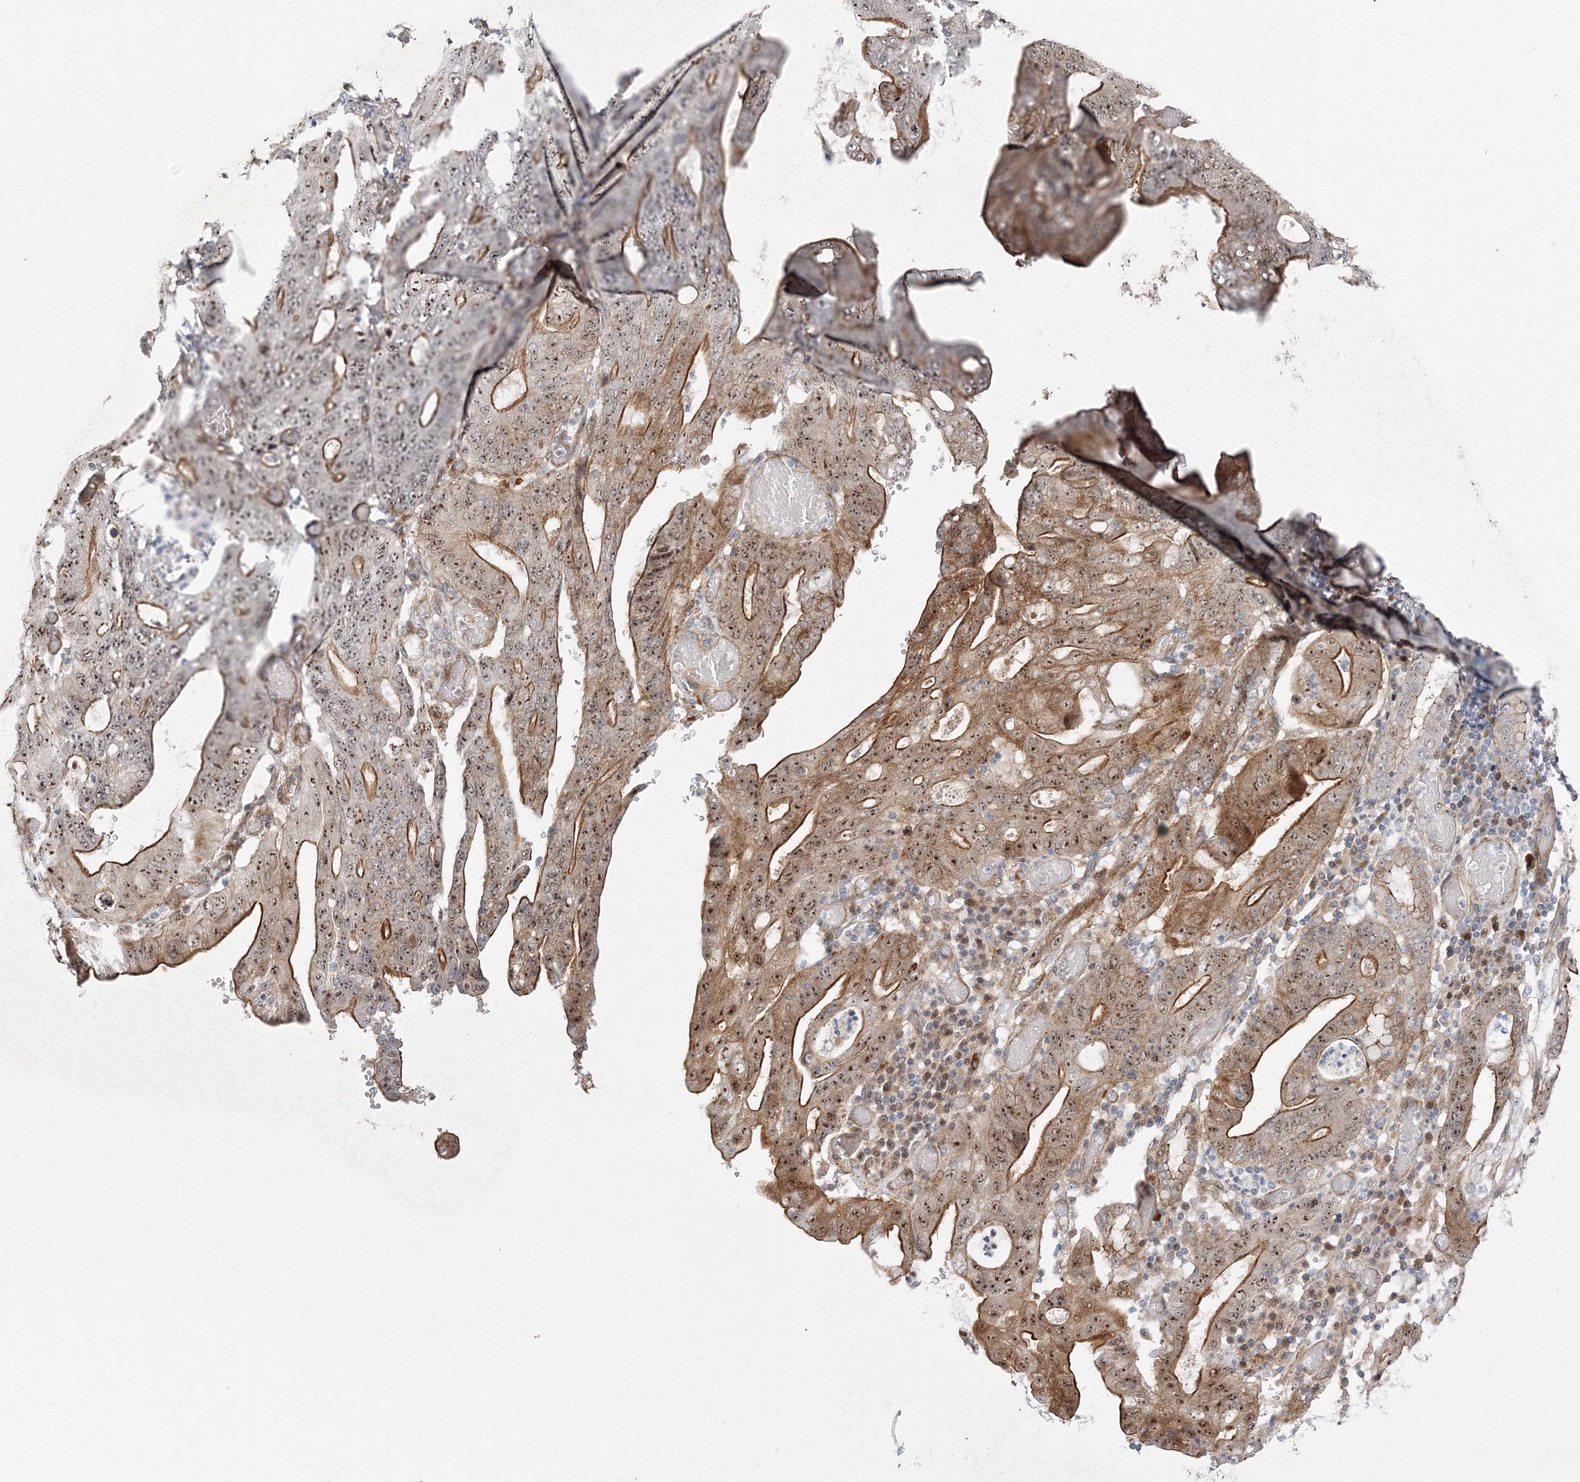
{"staining": {"intensity": "moderate", "quantity": ">75%", "location": "cytoplasmic/membranous,nuclear"}, "tissue": "stomach cancer", "cell_type": "Tumor cells", "image_type": "cancer", "snomed": [{"axis": "morphology", "description": "Adenocarcinoma, NOS"}, {"axis": "topography", "description": "Stomach"}], "caption": "Immunohistochemistry of stomach adenocarcinoma reveals medium levels of moderate cytoplasmic/membranous and nuclear staining in about >75% of tumor cells.", "gene": "NPM3", "patient": {"sex": "female", "age": 73}}